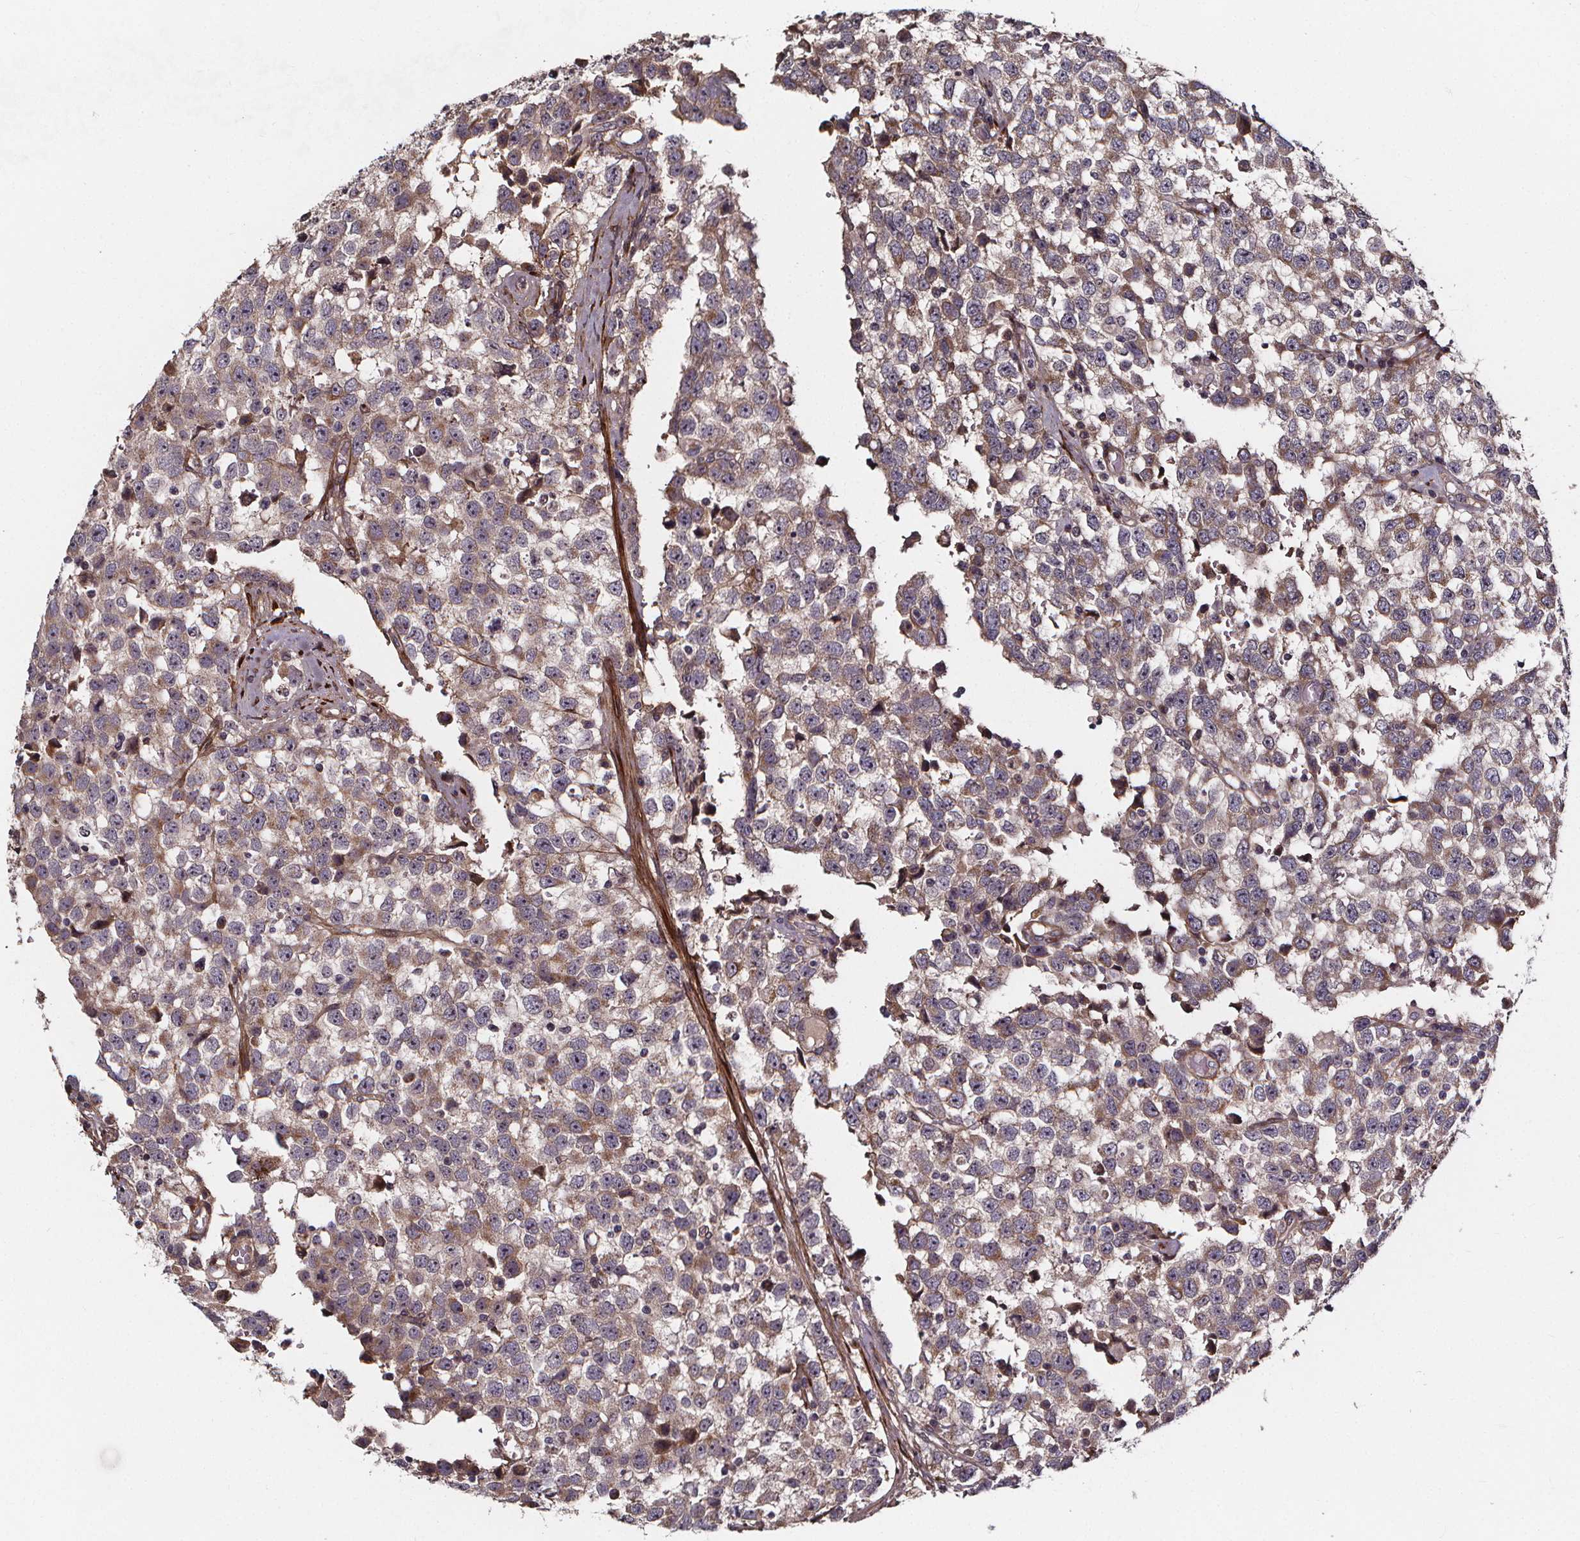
{"staining": {"intensity": "weak", "quantity": ">75%", "location": "cytoplasmic/membranous"}, "tissue": "testis cancer", "cell_type": "Tumor cells", "image_type": "cancer", "snomed": [{"axis": "morphology", "description": "Seminoma, NOS"}, {"axis": "topography", "description": "Testis"}], "caption": "Seminoma (testis) tissue displays weak cytoplasmic/membranous positivity in about >75% of tumor cells, visualized by immunohistochemistry.", "gene": "AEBP1", "patient": {"sex": "male", "age": 34}}